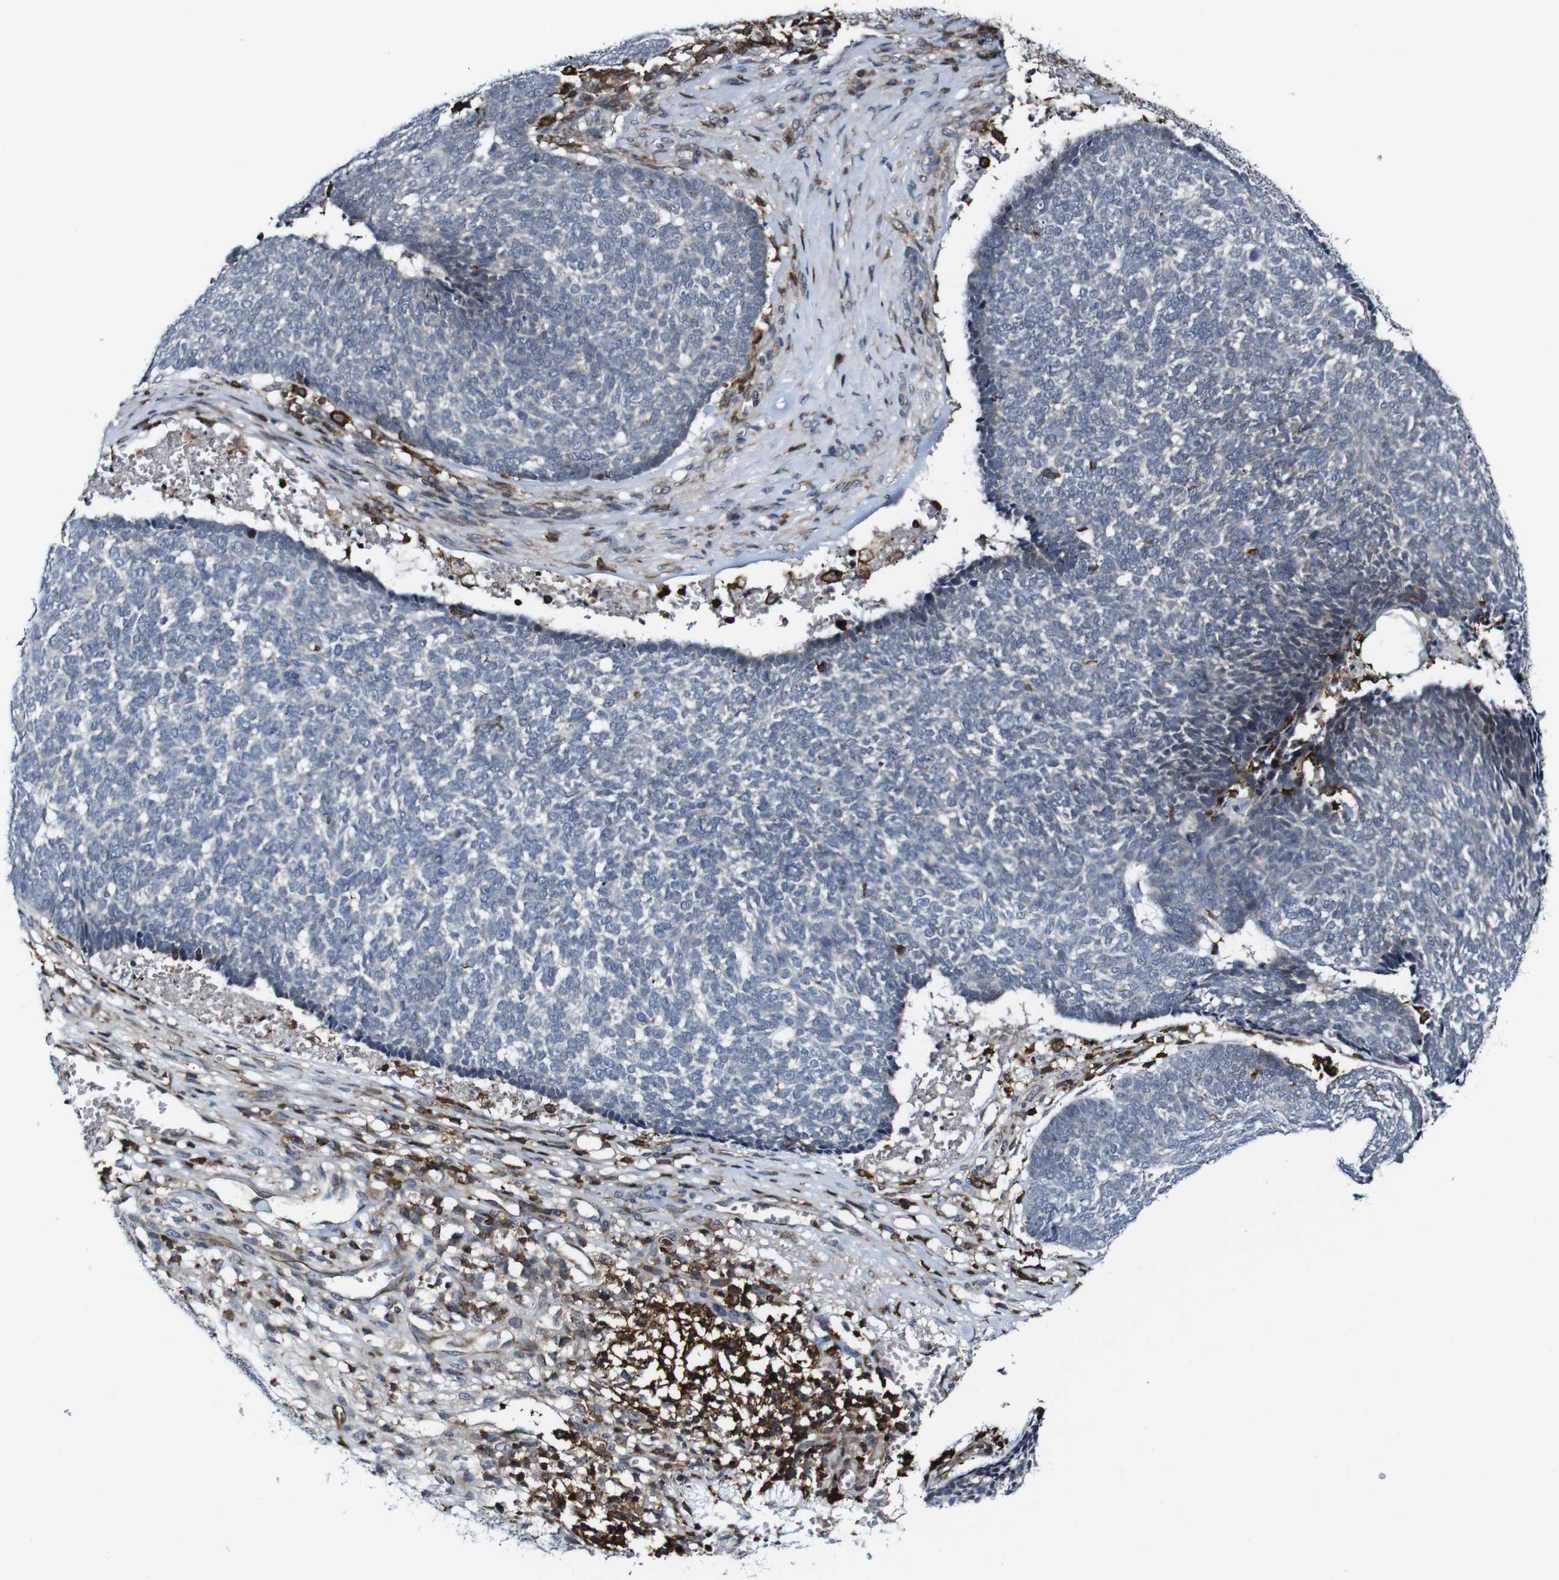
{"staining": {"intensity": "negative", "quantity": "none", "location": "none"}, "tissue": "skin cancer", "cell_type": "Tumor cells", "image_type": "cancer", "snomed": [{"axis": "morphology", "description": "Basal cell carcinoma"}, {"axis": "topography", "description": "Skin"}], "caption": "Immunohistochemistry (IHC) micrograph of neoplastic tissue: human skin basal cell carcinoma stained with DAB (3,3'-diaminobenzidine) exhibits no significant protein staining in tumor cells.", "gene": "JAK2", "patient": {"sex": "male", "age": 84}}